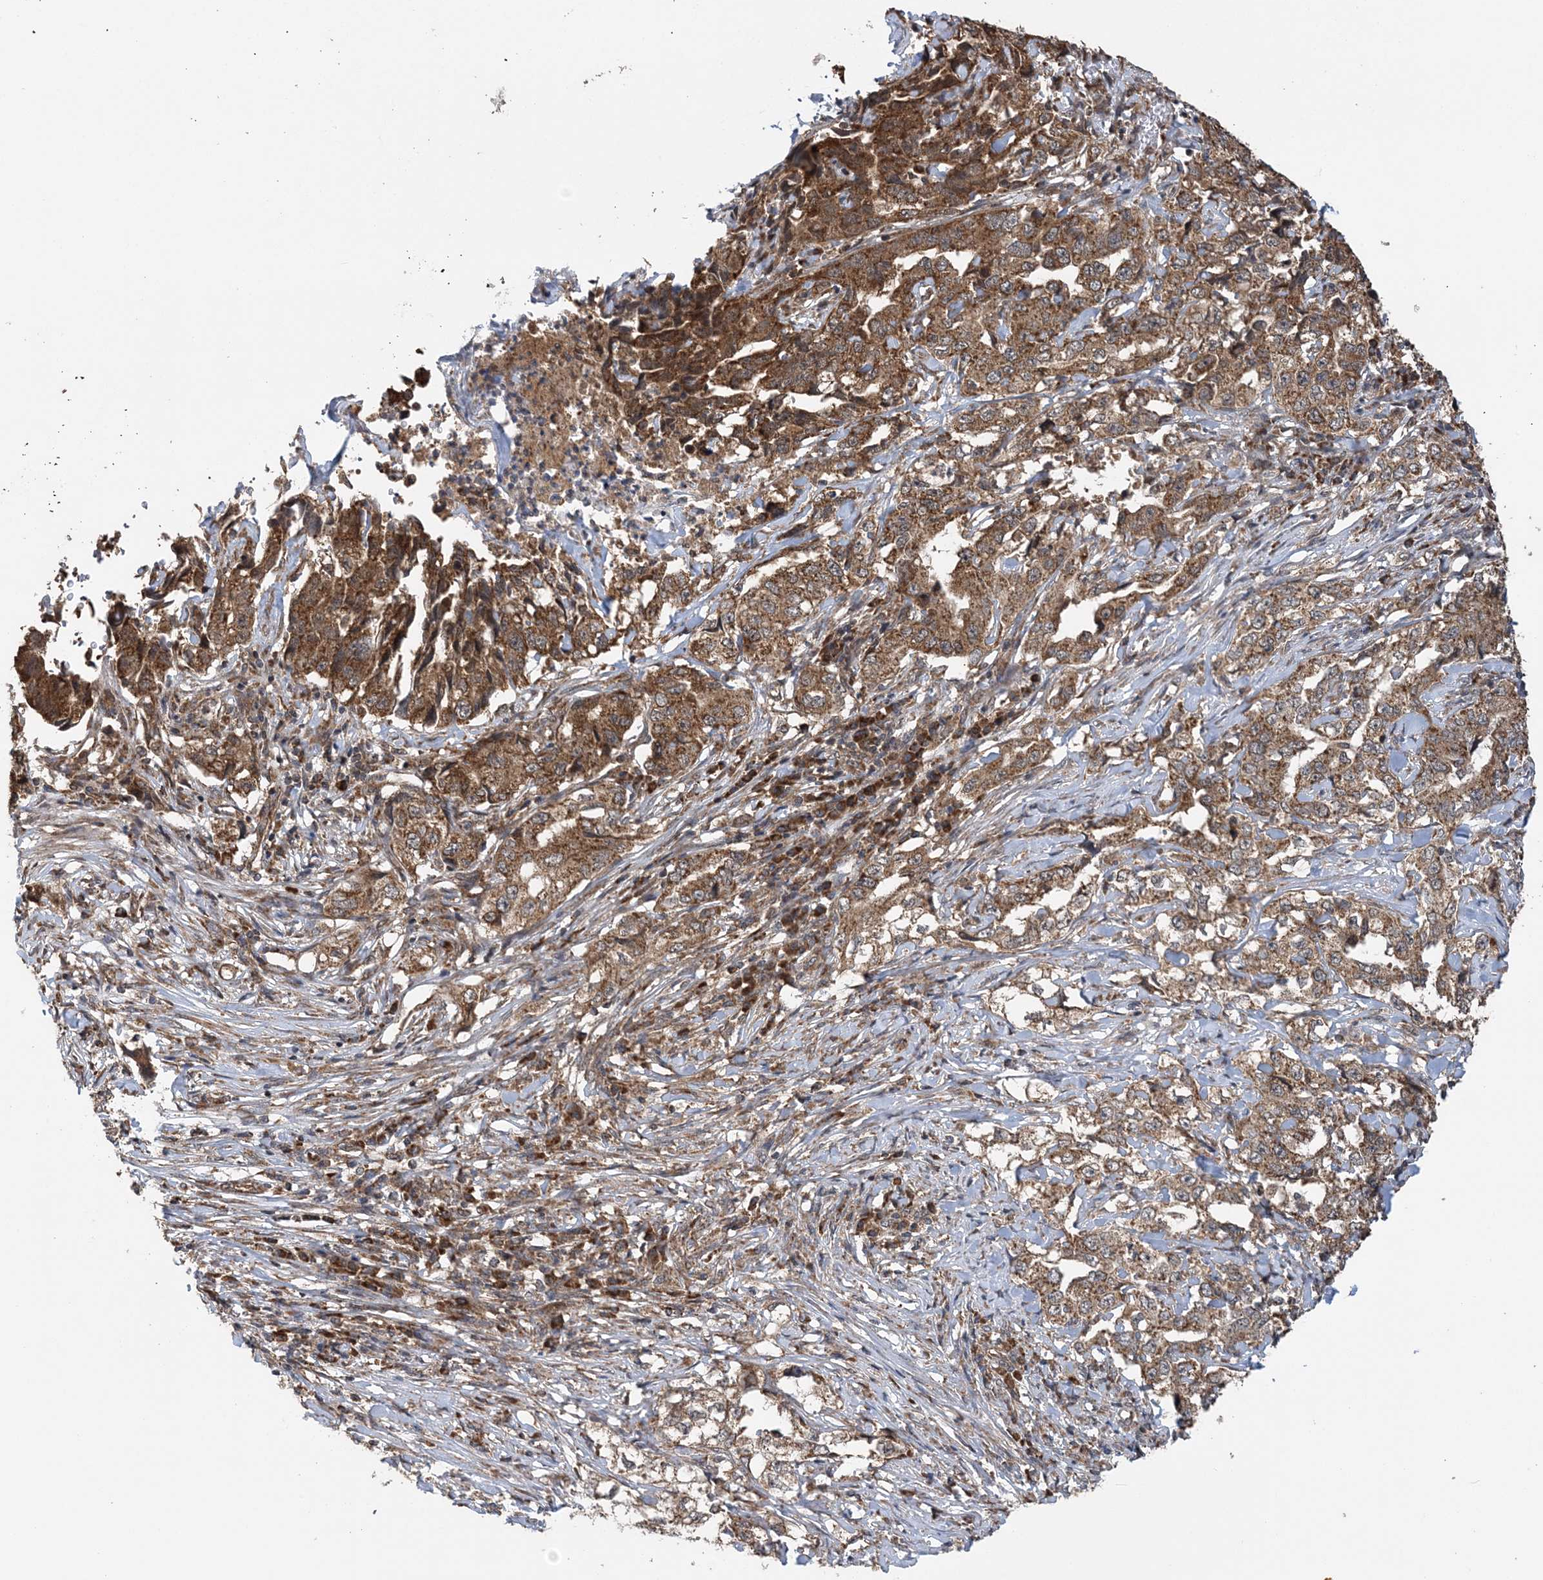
{"staining": {"intensity": "moderate", "quantity": ">75%", "location": "cytoplasmic/membranous"}, "tissue": "lung cancer", "cell_type": "Tumor cells", "image_type": "cancer", "snomed": [{"axis": "morphology", "description": "Adenocarcinoma, NOS"}, {"axis": "topography", "description": "Lung"}], "caption": "Adenocarcinoma (lung) stained with a brown dye exhibits moderate cytoplasmic/membranous positive staining in about >75% of tumor cells.", "gene": "PCBP1", "patient": {"sex": "female", "age": 51}}